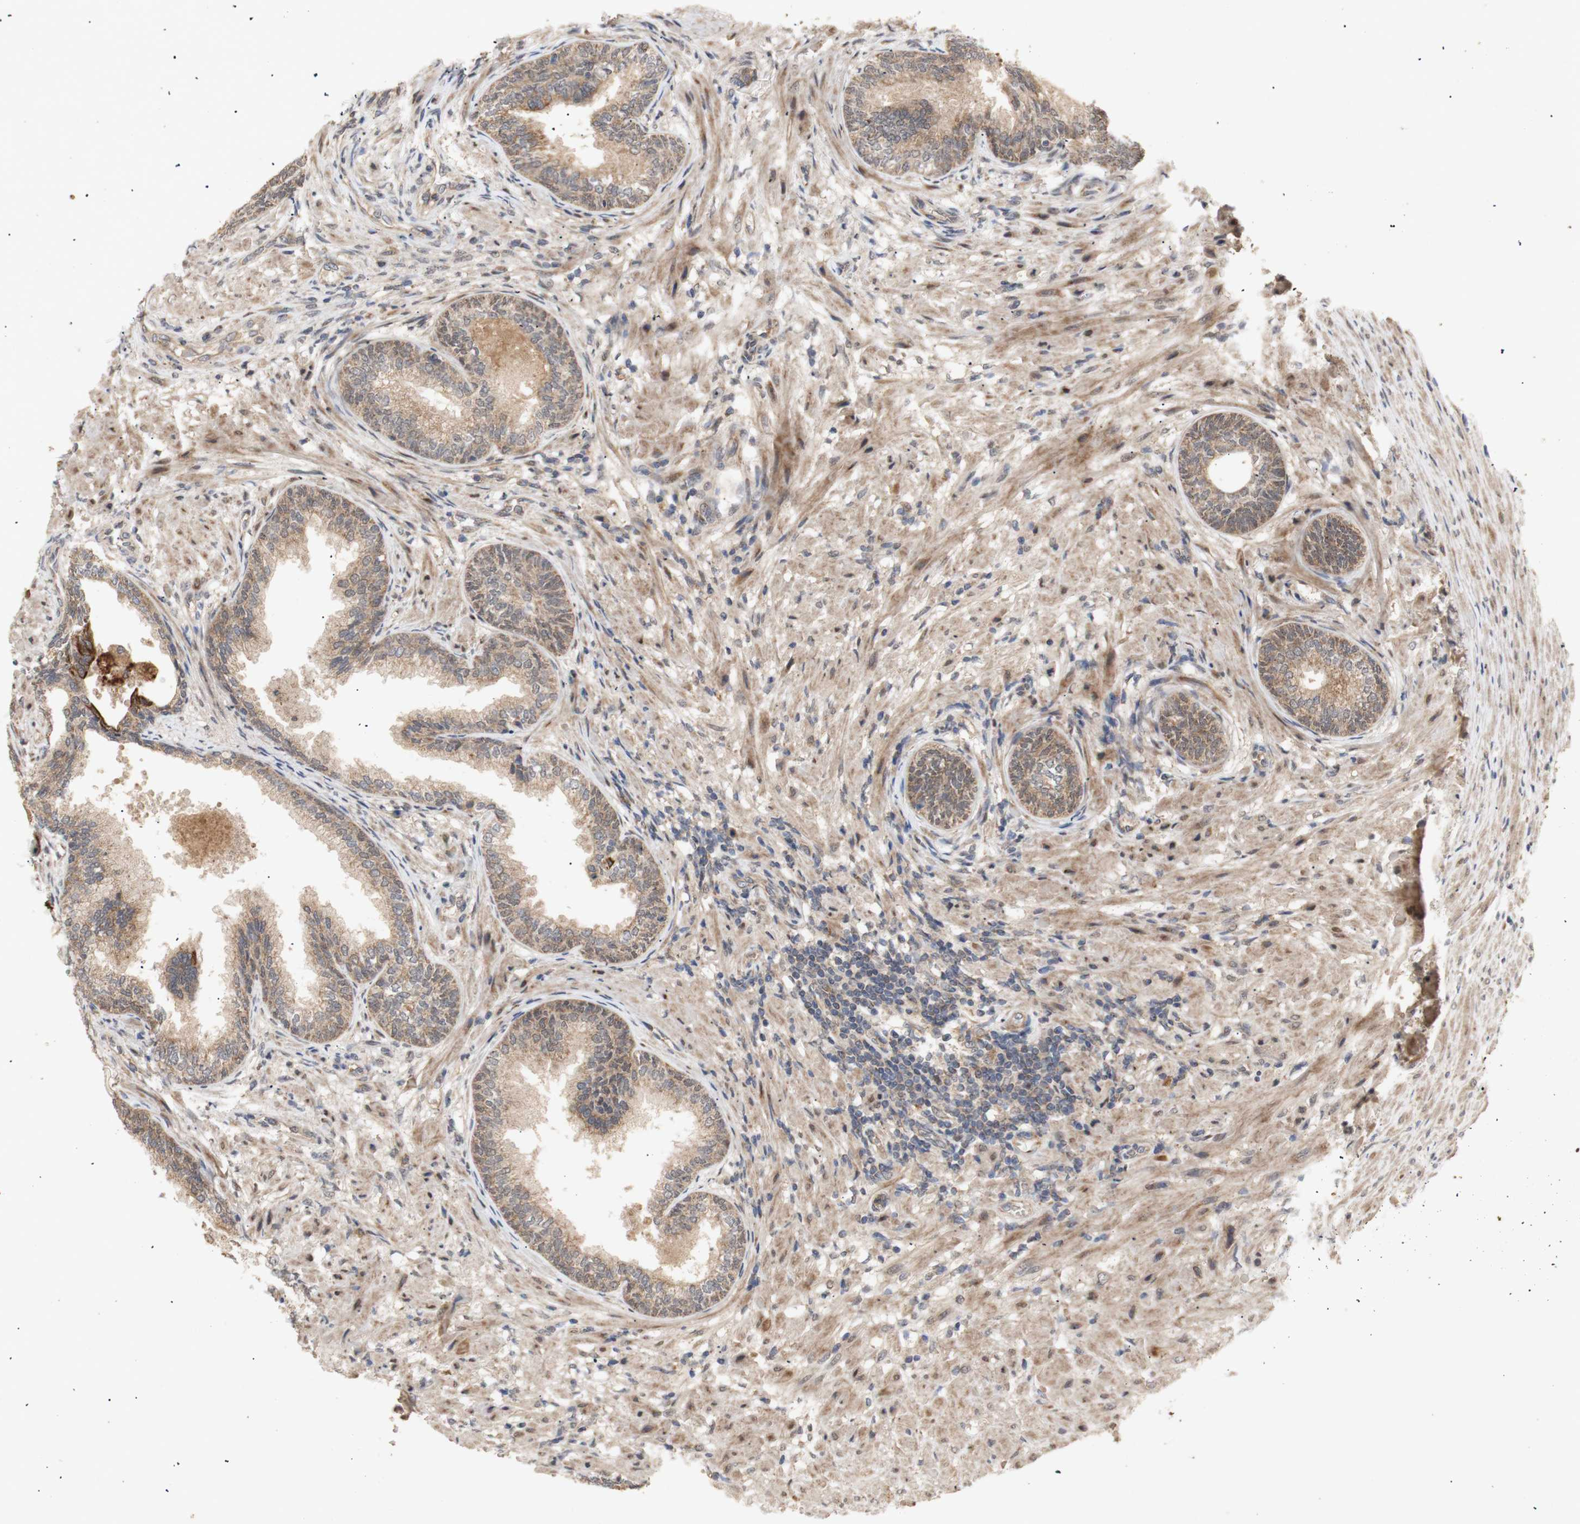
{"staining": {"intensity": "moderate", "quantity": ">75%", "location": "cytoplasmic/membranous"}, "tissue": "prostate", "cell_type": "Glandular cells", "image_type": "normal", "snomed": [{"axis": "morphology", "description": "Normal tissue, NOS"}, {"axis": "topography", "description": "Prostate"}], "caption": "High-magnification brightfield microscopy of normal prostate stained with DAB (3,3'-diaminobenzidine) (brown) and counterstained with hematoxylin (blue). glandular cells exhibit moderate cytoplasmic/membranous expression is identified in about>75% of cells. The staining was performed using DAB (3,3'-diaminobenzidine), with brown indicating positive protein expression. Nuclei are stained blue with hematoxylin.", "gene": "PKN1", "patient": {"sex": "male", "age": 76}}